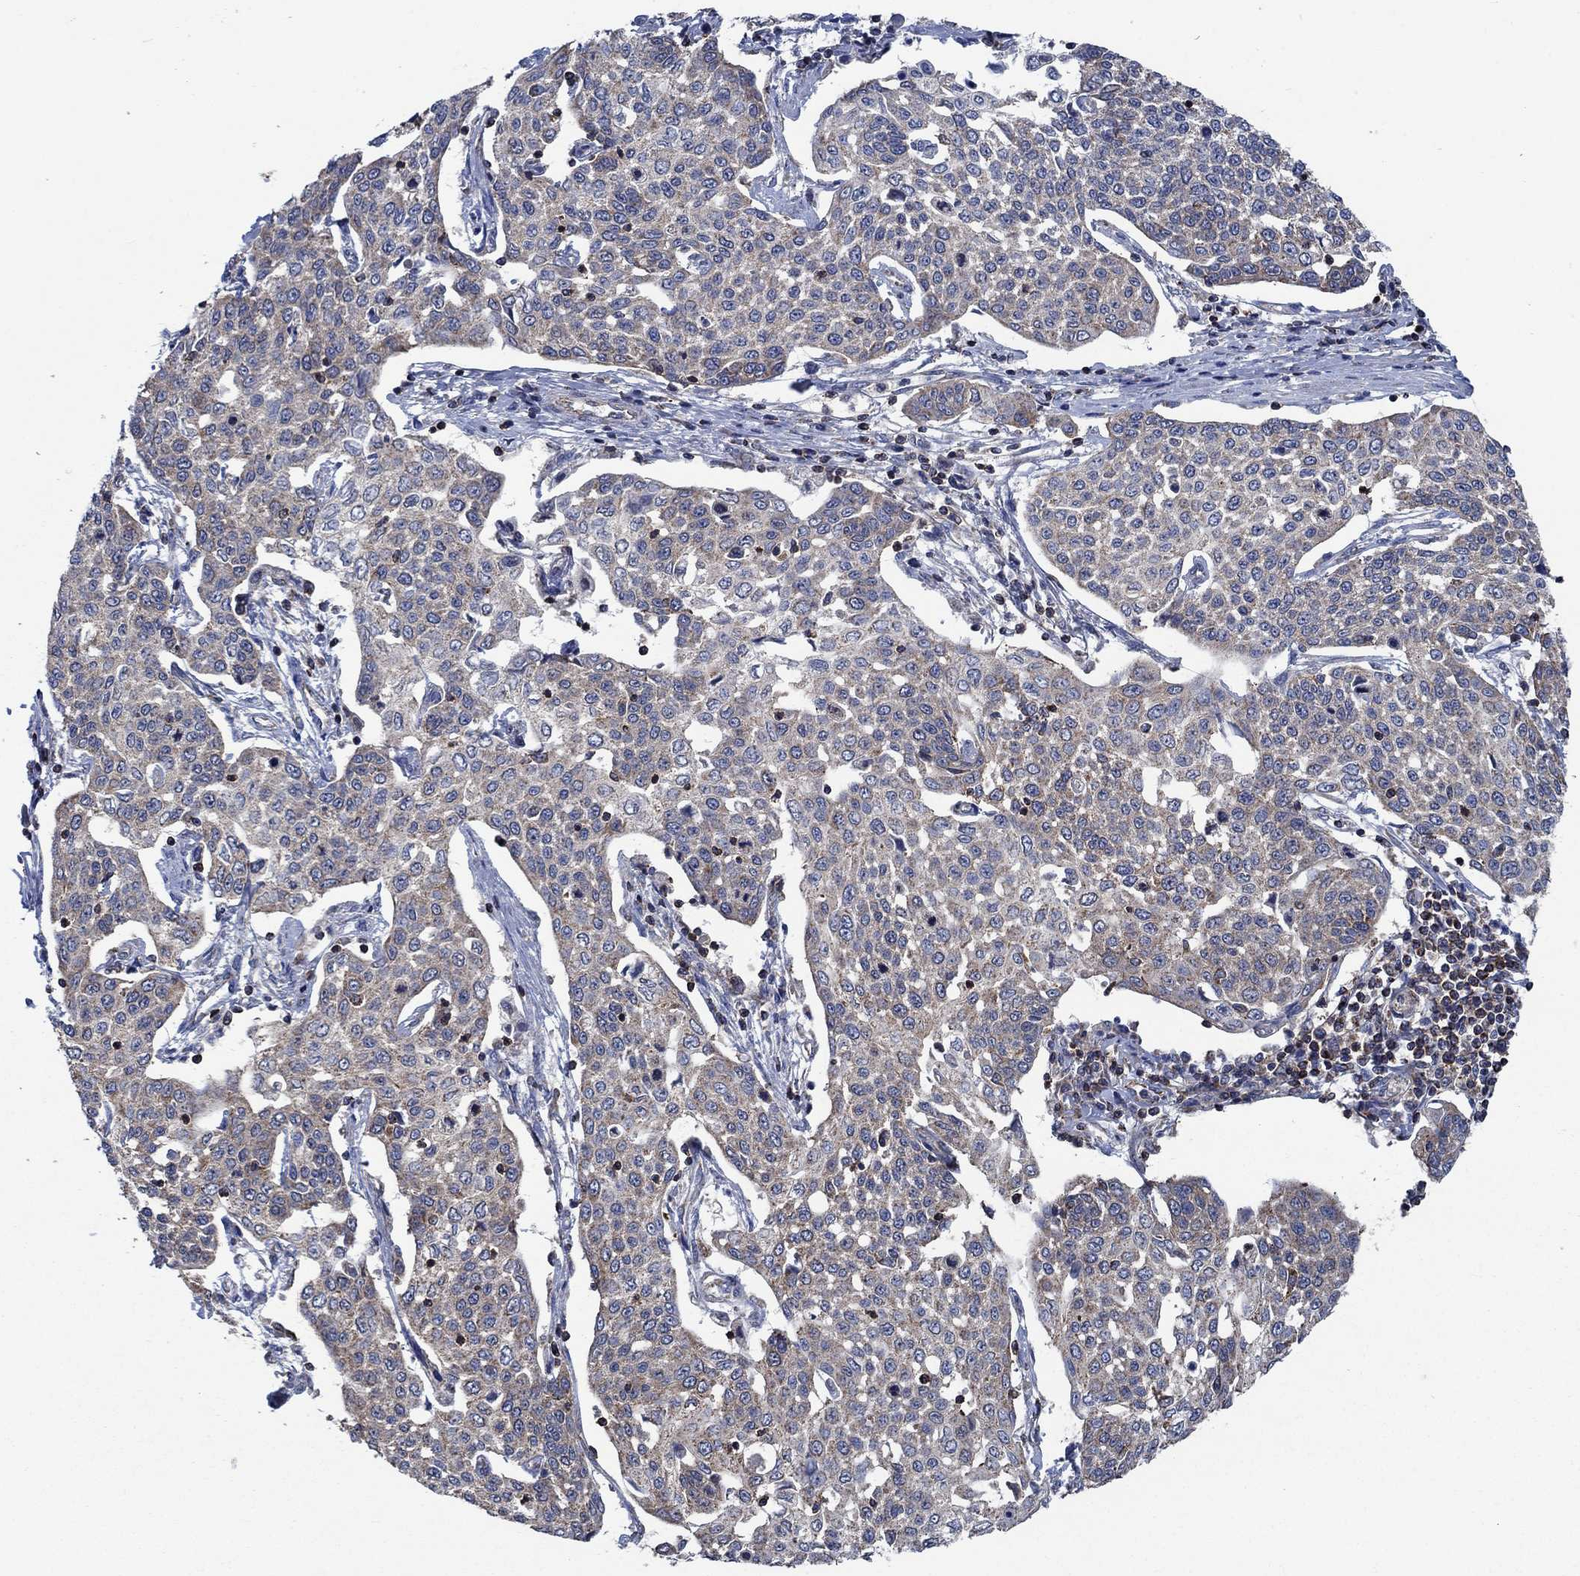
{"staining": {"intensity": "weak", "quantity": "25%-75%", "location": "cytoplasmic/membranous"}, "tissue": "cervical cancer", "cell_type": "Tumor cells", "image_type": "cancer", "snomed": [{"axis": "morphology", "description": "Squamous cell carcinoma, NOS"}, {"axis": "topography", "description": "Cervix"}], "caption": "Protein staining by immunohistochemistry exhibits weak cytoplasmic/membranous expression in approximately 25%-75% of tumor cells in squamous cell carcinoma (cervical).", "gene": "STXBP6", "patient": {"sex": "female", "age": 34}}